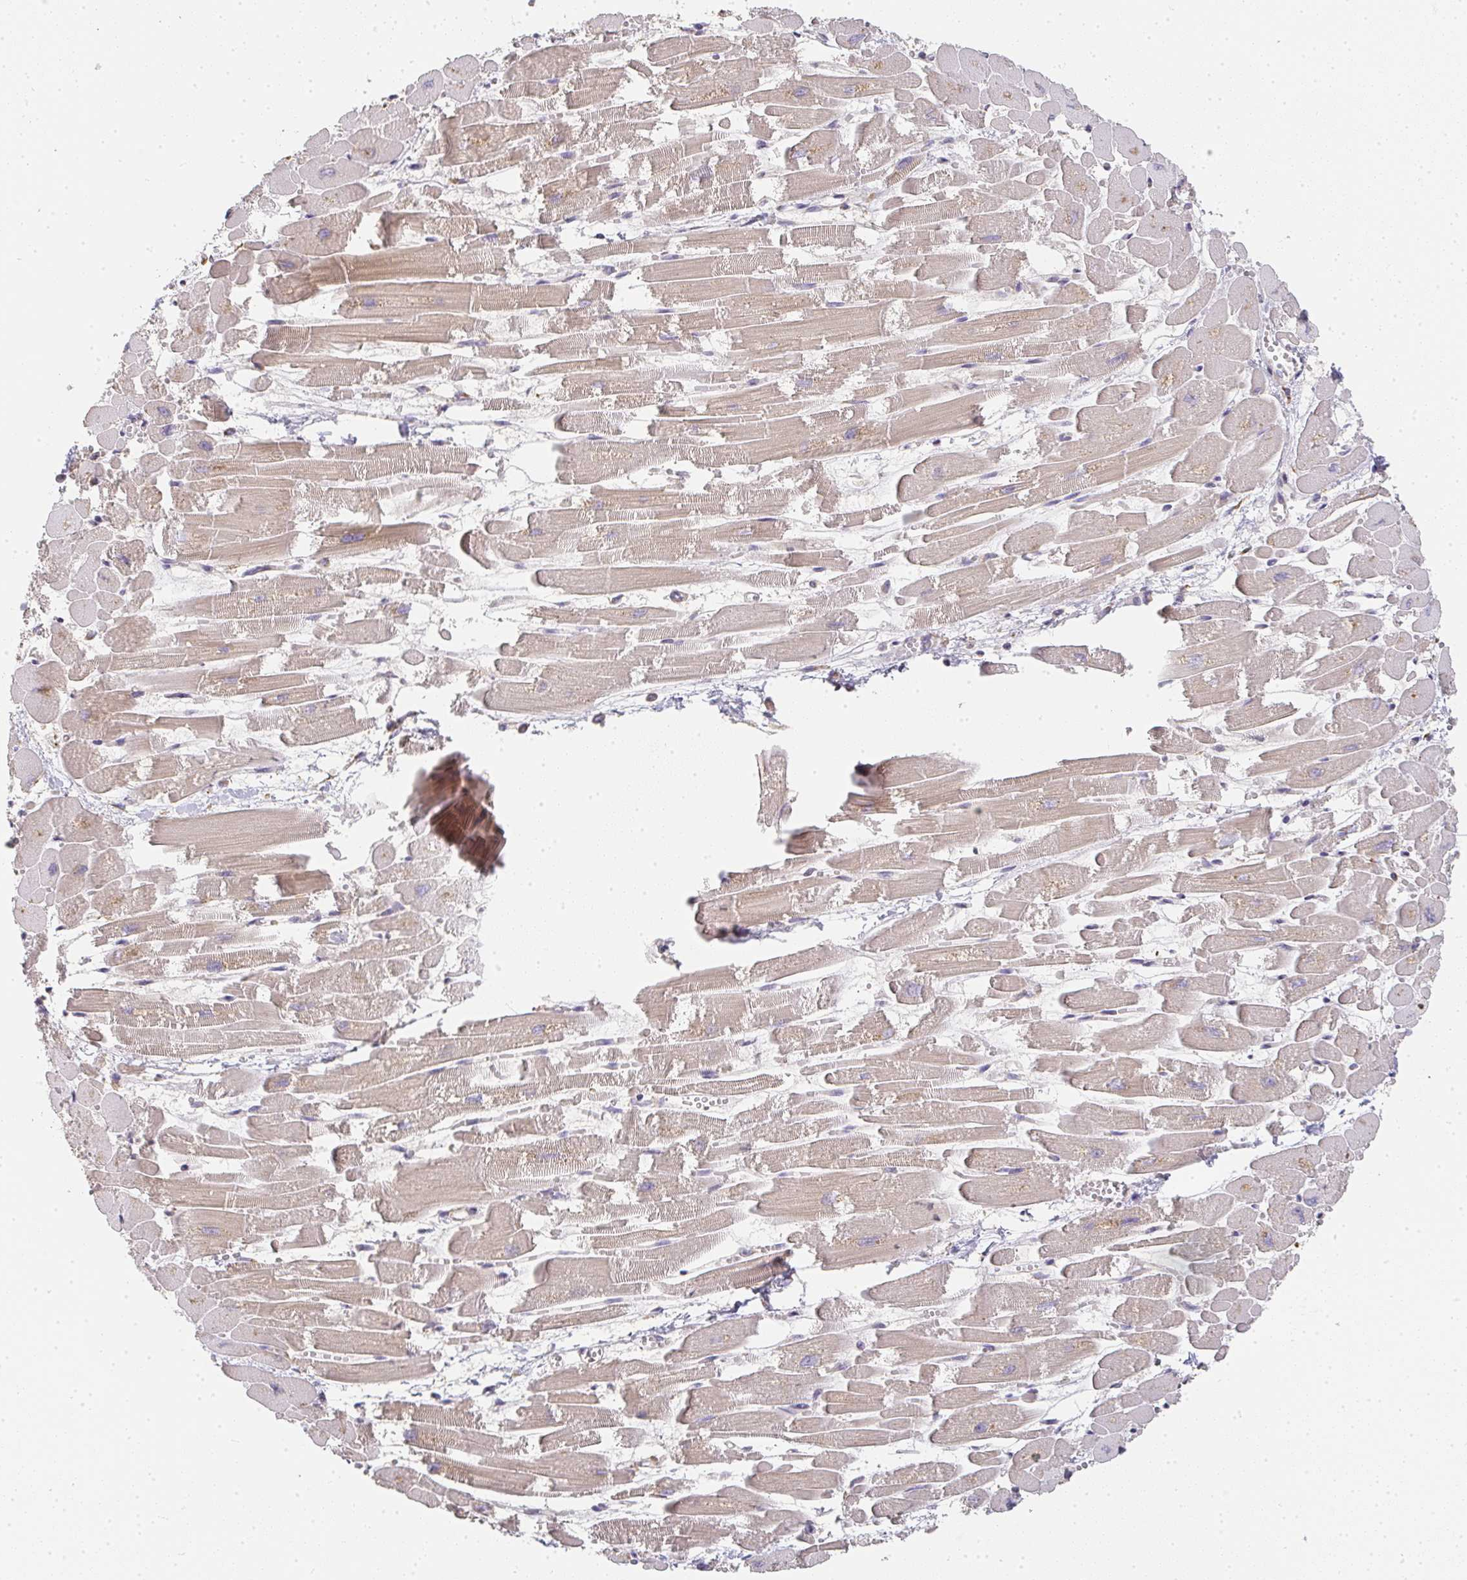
{"staining": {"intensity": "moderate", "quantity": "25%-75%", "location": "cytoplasmic/membranous"}, "tissue": "heart muscle", "cell_type": "Cardiomyocytes", "image_type": "normal", "snomed": [{"axis": "morphology", "description": "Normal tissue, NOS"}, {"axis": "topography", "description": "Heart"}], "caption": "IHC staining of unremarkable heart muscle, which exhibits medium levels of moderate cytoplasmic/membranous positivity in approximately 25%-75% of cardiomyocytes indicating moderate cytoplasmic/membranous protein positivity. The staining was performed using DAB (brown) for protein detection and nuclei were counterstained in hematoxylin (blue).", "gene": "SLC35B3", "patient": {"sex": "female", "age": 52}}